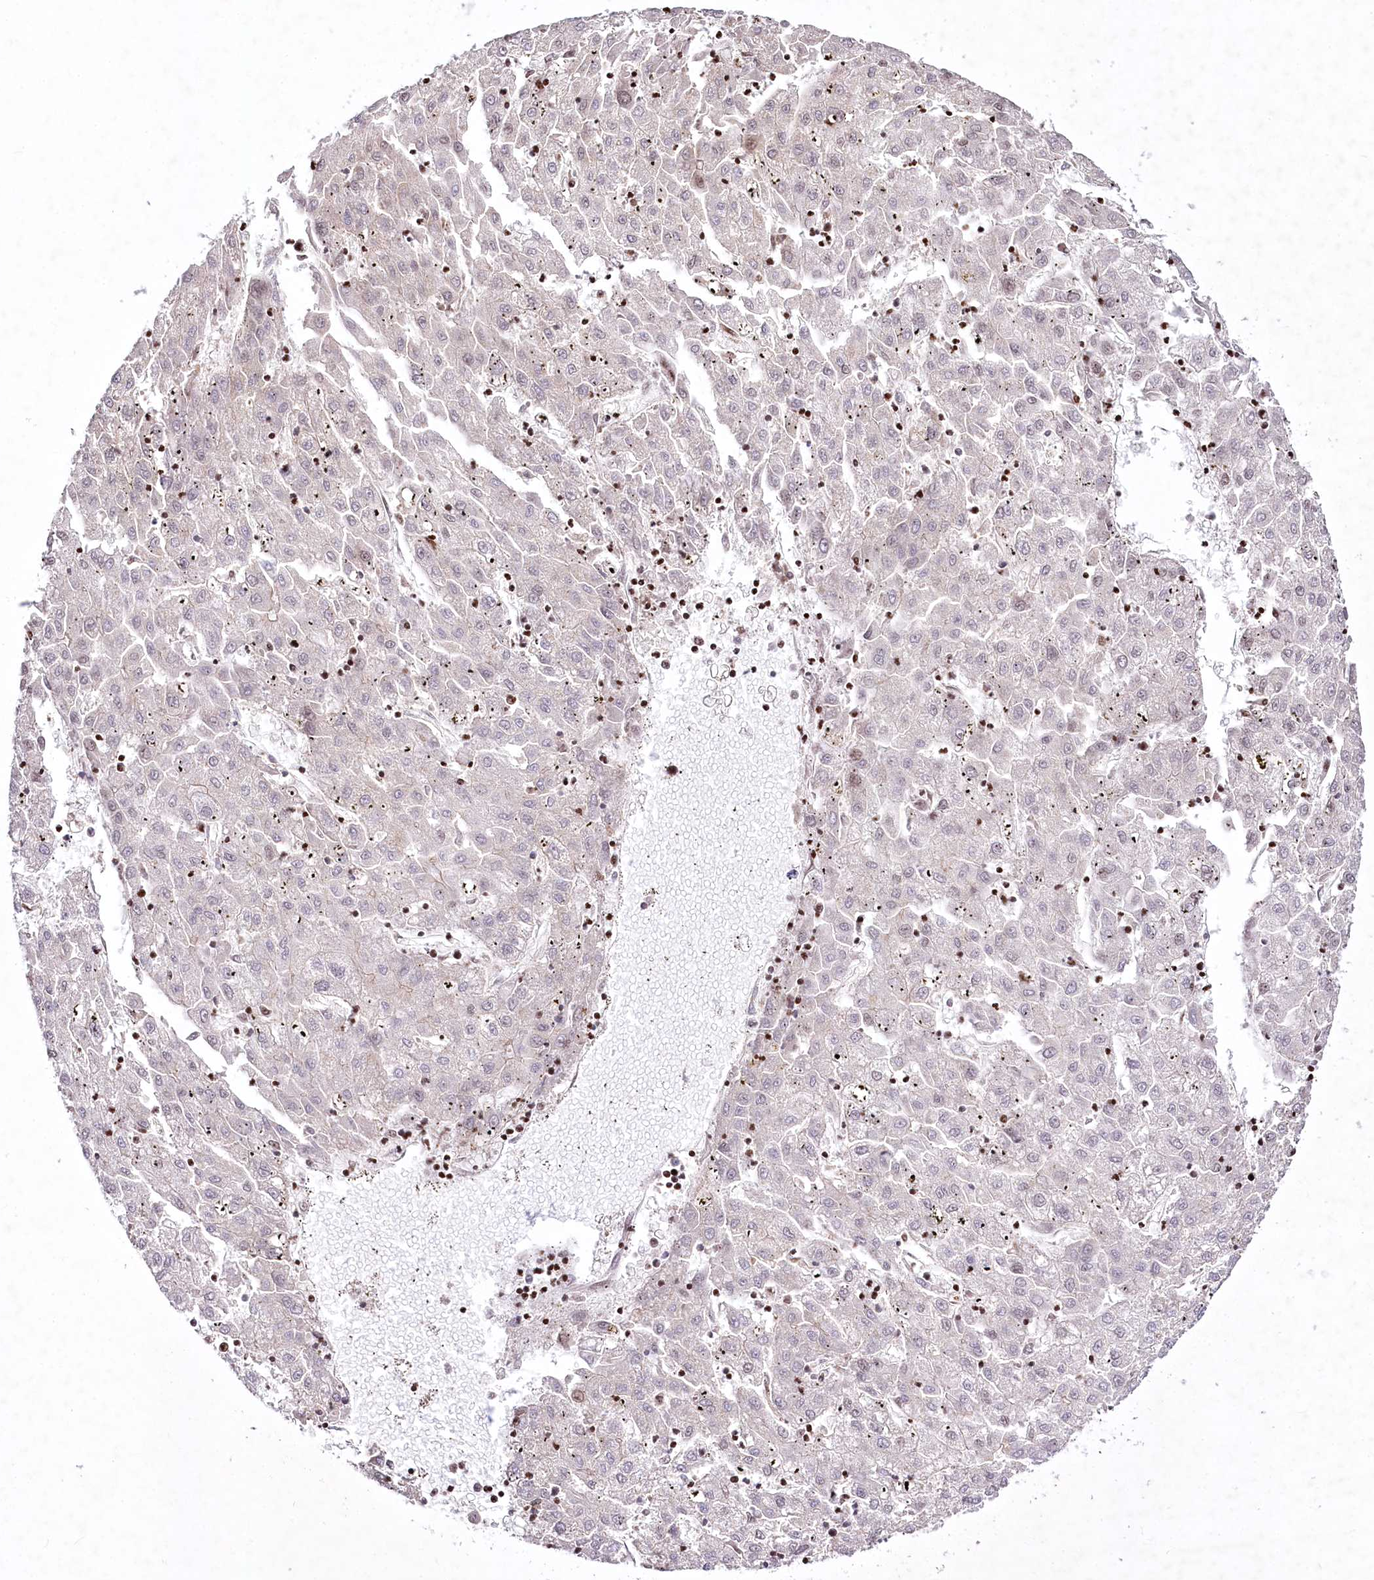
{"staining": {"intensity": "weak", "quantity": "25%-75%", "location": "nuclear"}, "tissue": "liver cancer", "cell_type": "Tumor cells", "image_type": "cancer", "snomed": [{"axis": "morphology", "description": "Carcinoma, Hepatocellular, NOS"}, {"axis": "topography", "description": "Liver"}], "caption": "Immunohistochemical staining of liver cancer (hepatocellular carcinoma) exhibits low levels of weak nuclear staining in approximately 25%-75% of tumor cells.", "gene": "ZFYVE27", "patient": {"sex": "male", "age": 72}}